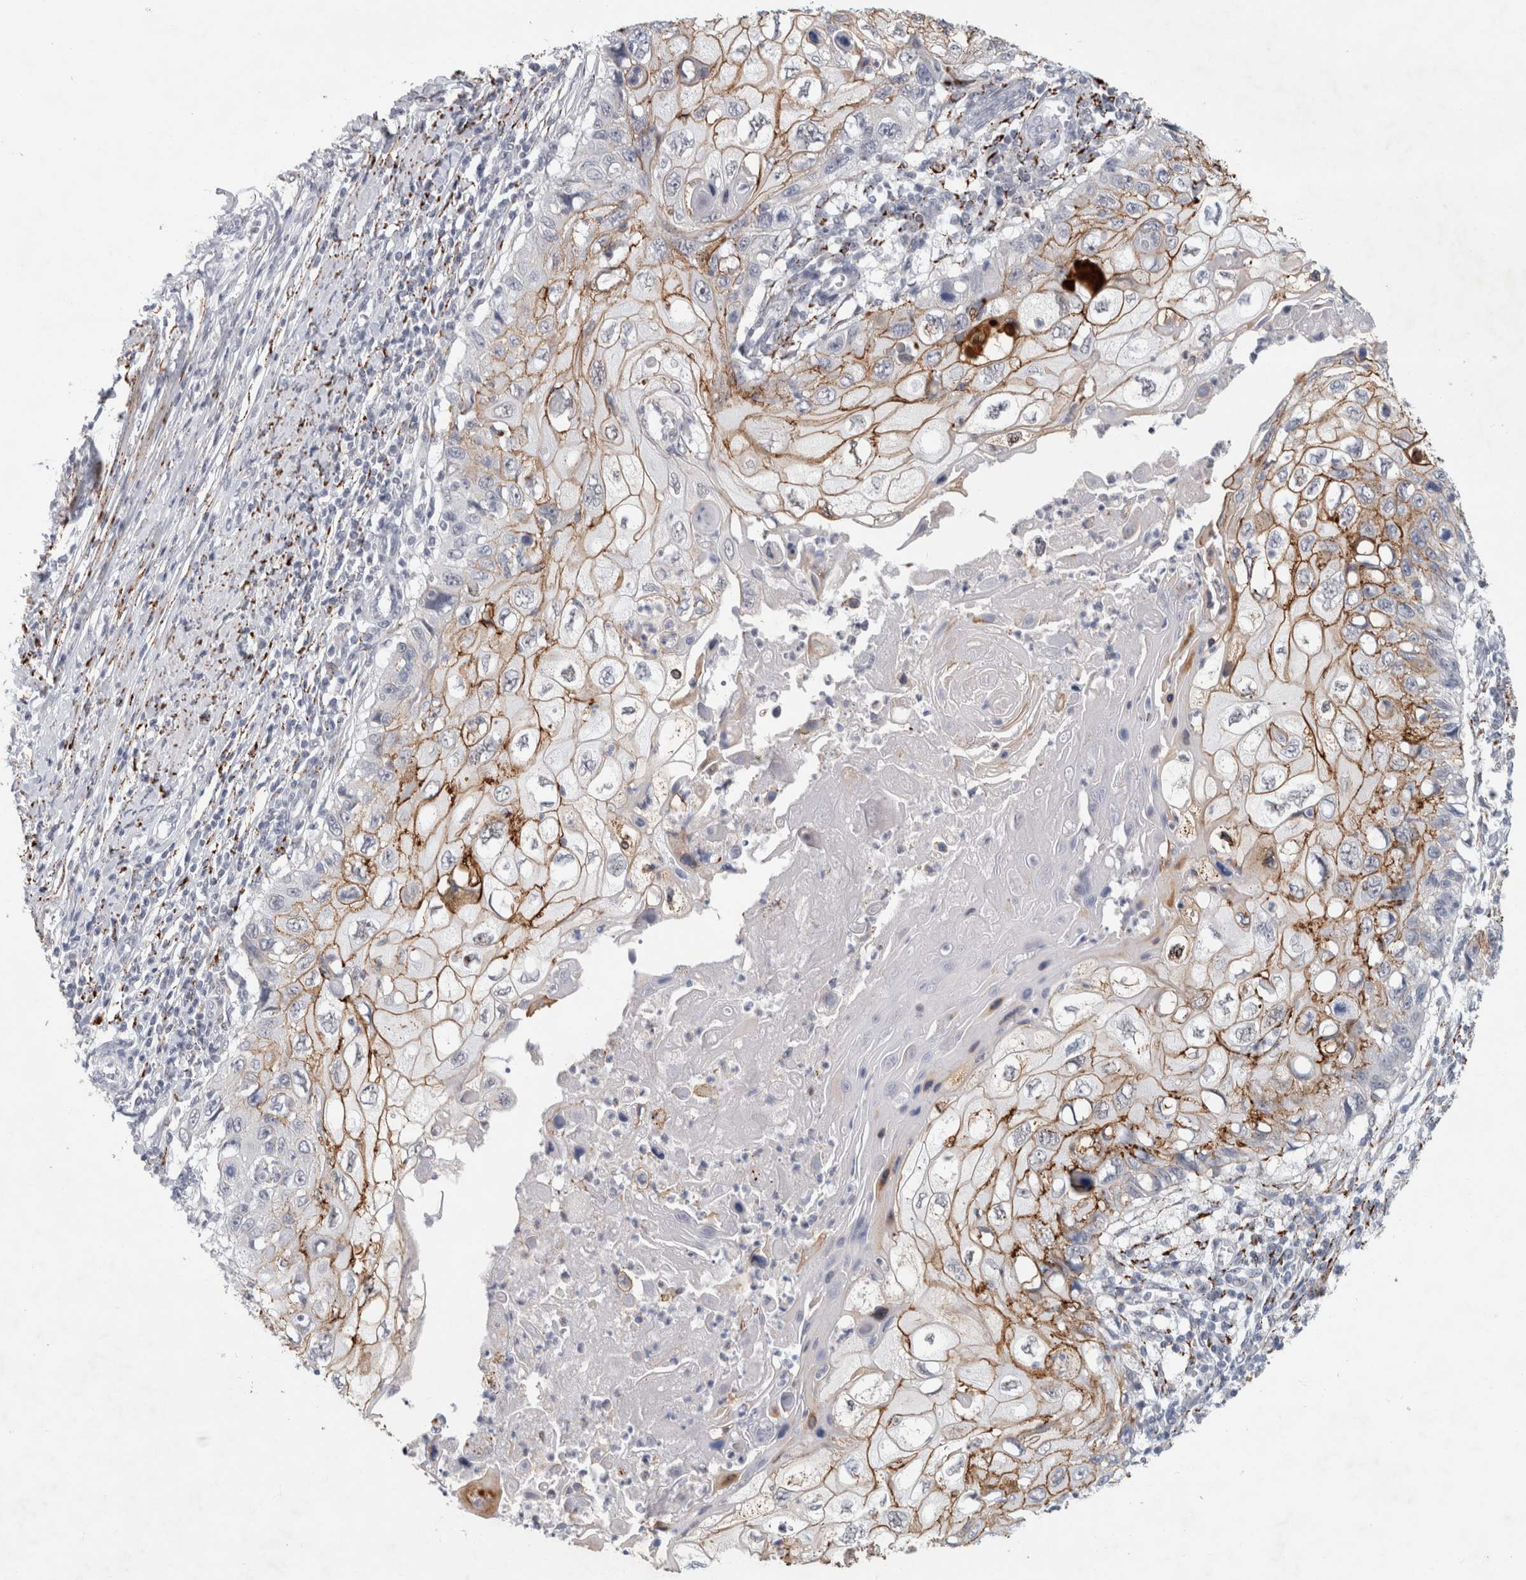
{"staining": {"intensity": "moderate", "quantity": ">75%", "location": "cytoplasmic/membranous"}, "tissue": "cervical cancer", "cell_type": "Tumor cells", "image_type": "cancer", "snomed": [{"axis": "morphology", "description": "Squamous cell carcinoma, NOS"}, {"axis": "topography", "description": "Cervix"}], "caption": "Protein staining by immunohistochemistry reveals moderate cytoplasmic/membranous expression in about >75% of tumor cells in squamous cell carcinoma (cervical).", "gene": "NIPA1", "patient": {"sex": "female", "age": 70}}